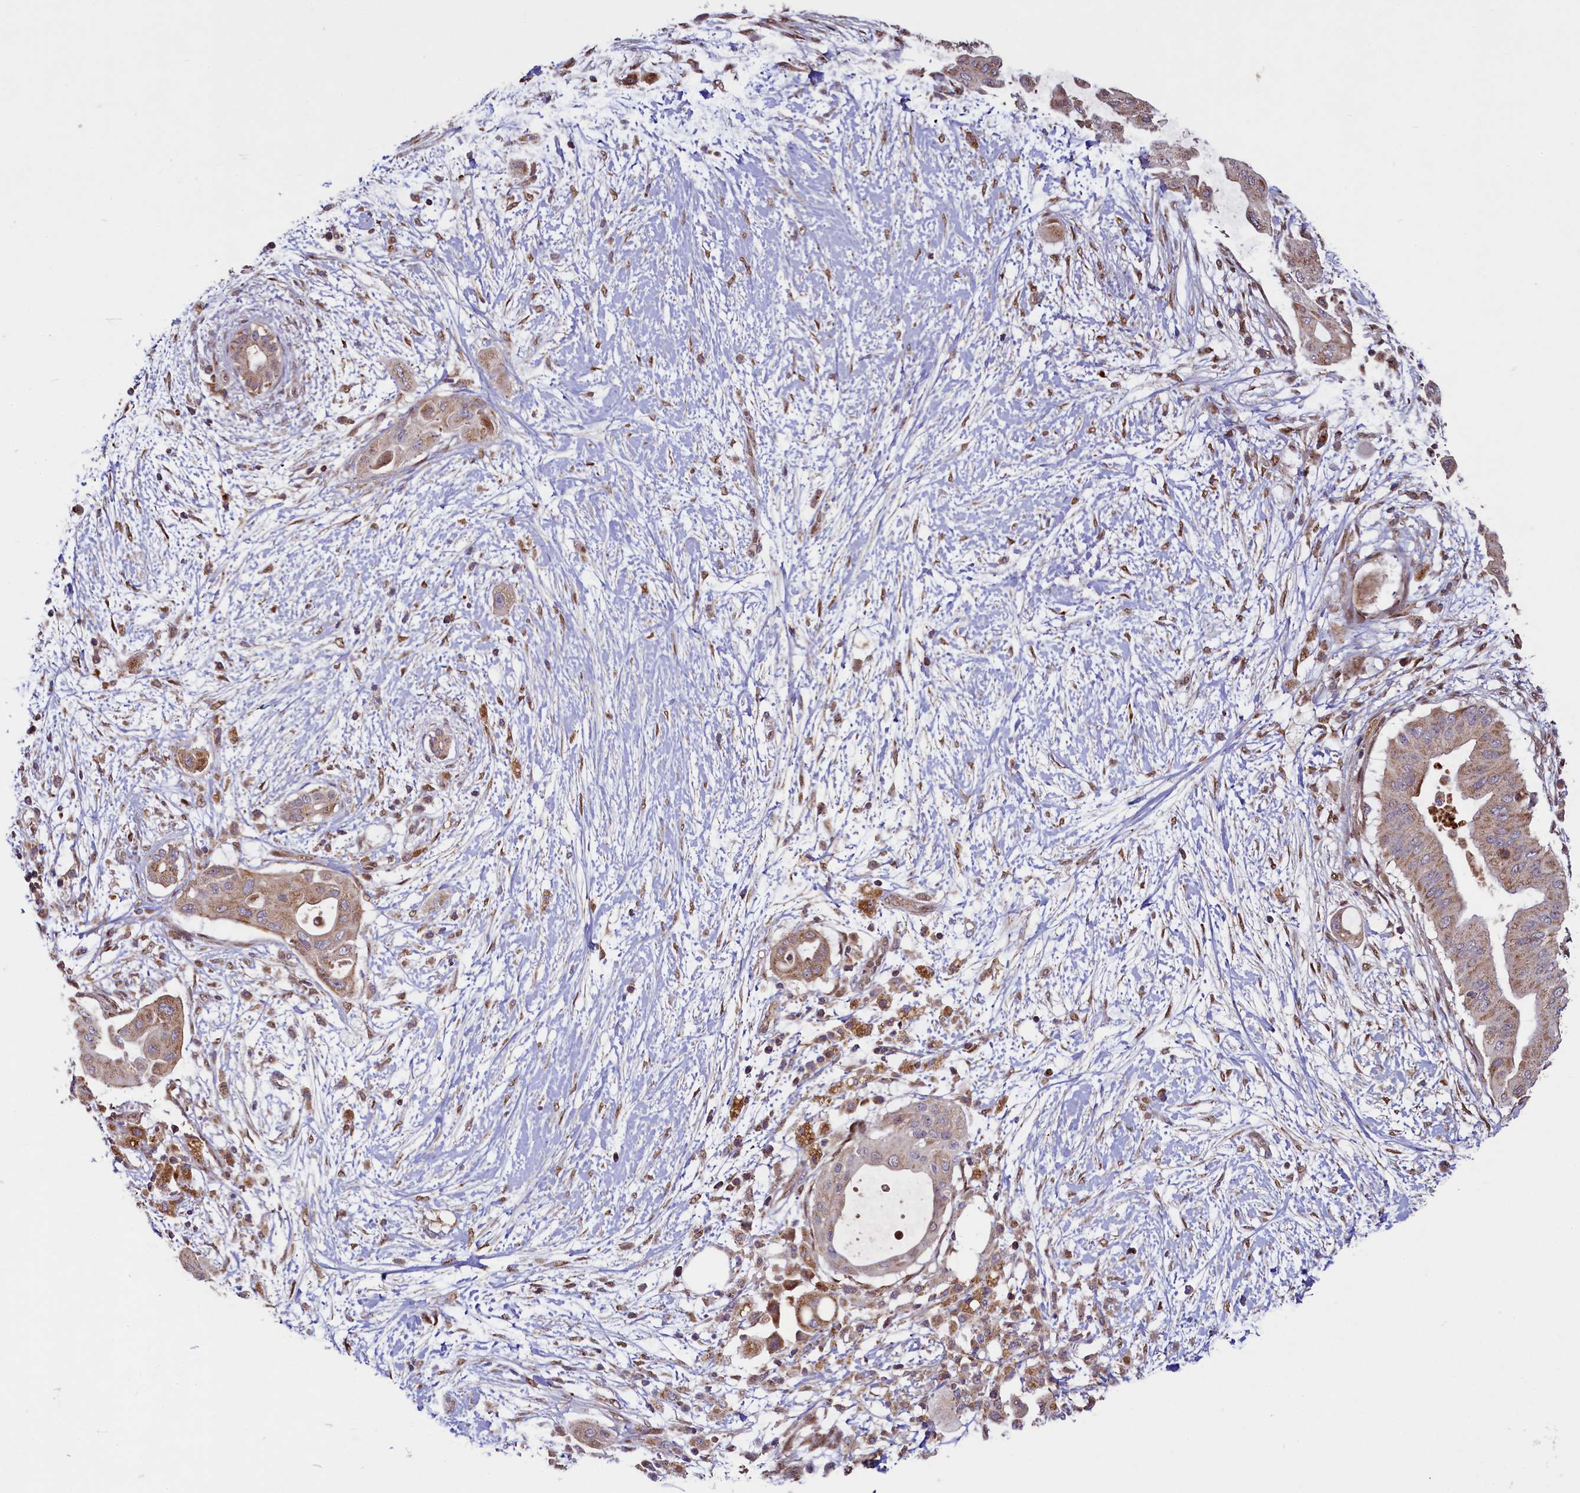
{"staining": {"intensity": "weak", "quantity": ">75%", "location": "cytoplasmic/membranous"}, "tissue": "pancreatic cancer", "cell_type": "Tumor cells", "image_type": "cancer", "snomed": [{"axis": "morphology", "description": "Adenocarcinoma, NOS"}, {"axis": "topography", "description": "Pancreas"}], "caption": "Adenocarcinoma (pancreatic) stained with a brown dye displays weak cytoplasmic/membranous positive positivity in about >75% of tumor cells.", "gene": "ZNF577", "patient": {"sex": "male", "age": 68}}